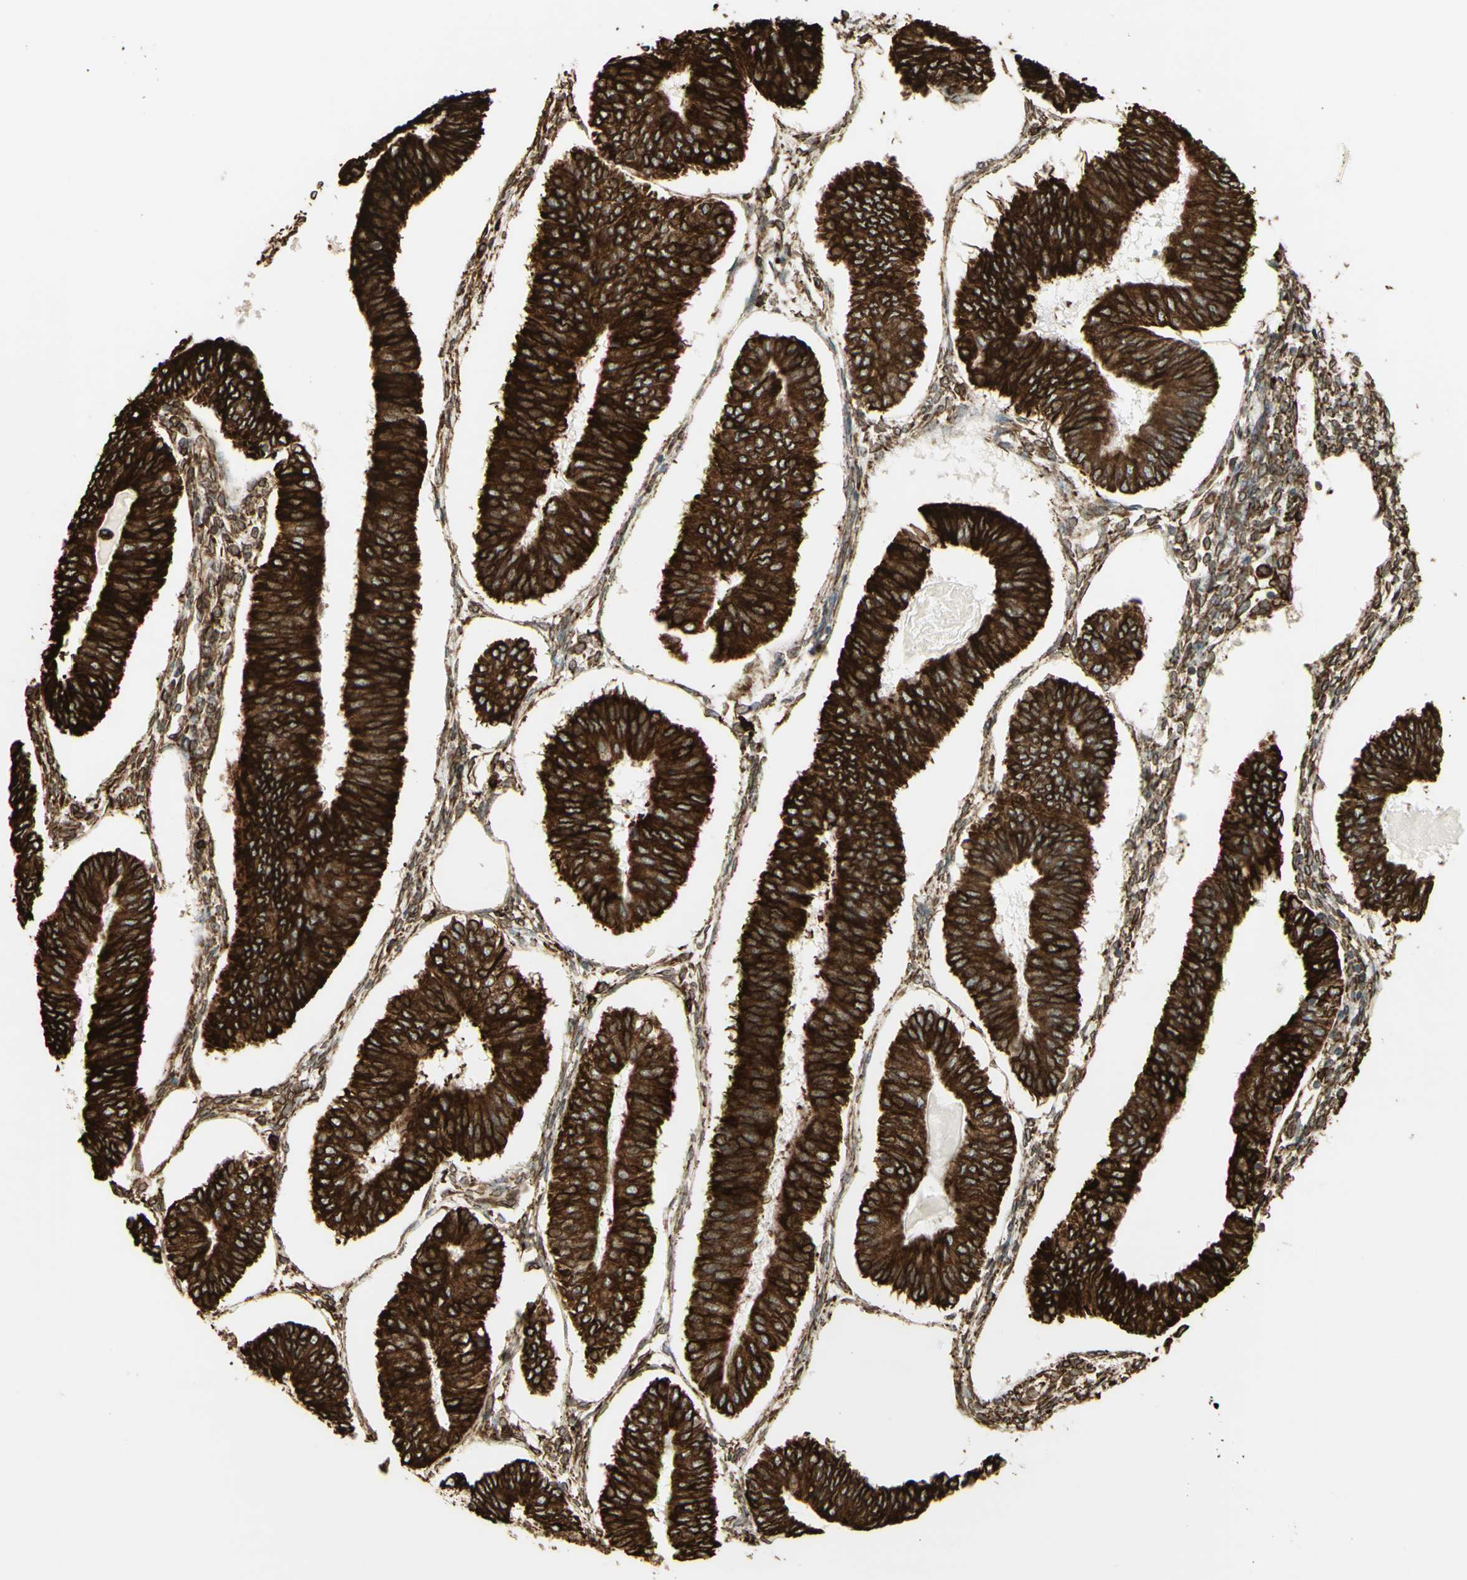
{"staining": {"intensity": "strong", "quantity": ">75%", "location": "cytoplasmic/membranous"}, "tissue": "endometrial cancer", "cell_type": "Tumor cells", "image_type": "cancer", "snomed": [{"axis": "morphology", "description": "Adenocarcinoma, NOS"}, {"axis": "topography", "description": "Endometrium"}], "caption": "The histopathology image shows a brown stain indicating the presence of a protein in the cytoplasmic/membranous of tumor cells in endometrial cancer (adenocarcinoma).", "gene": "CANX", "patient": {"sex": "female", "age": 58}}